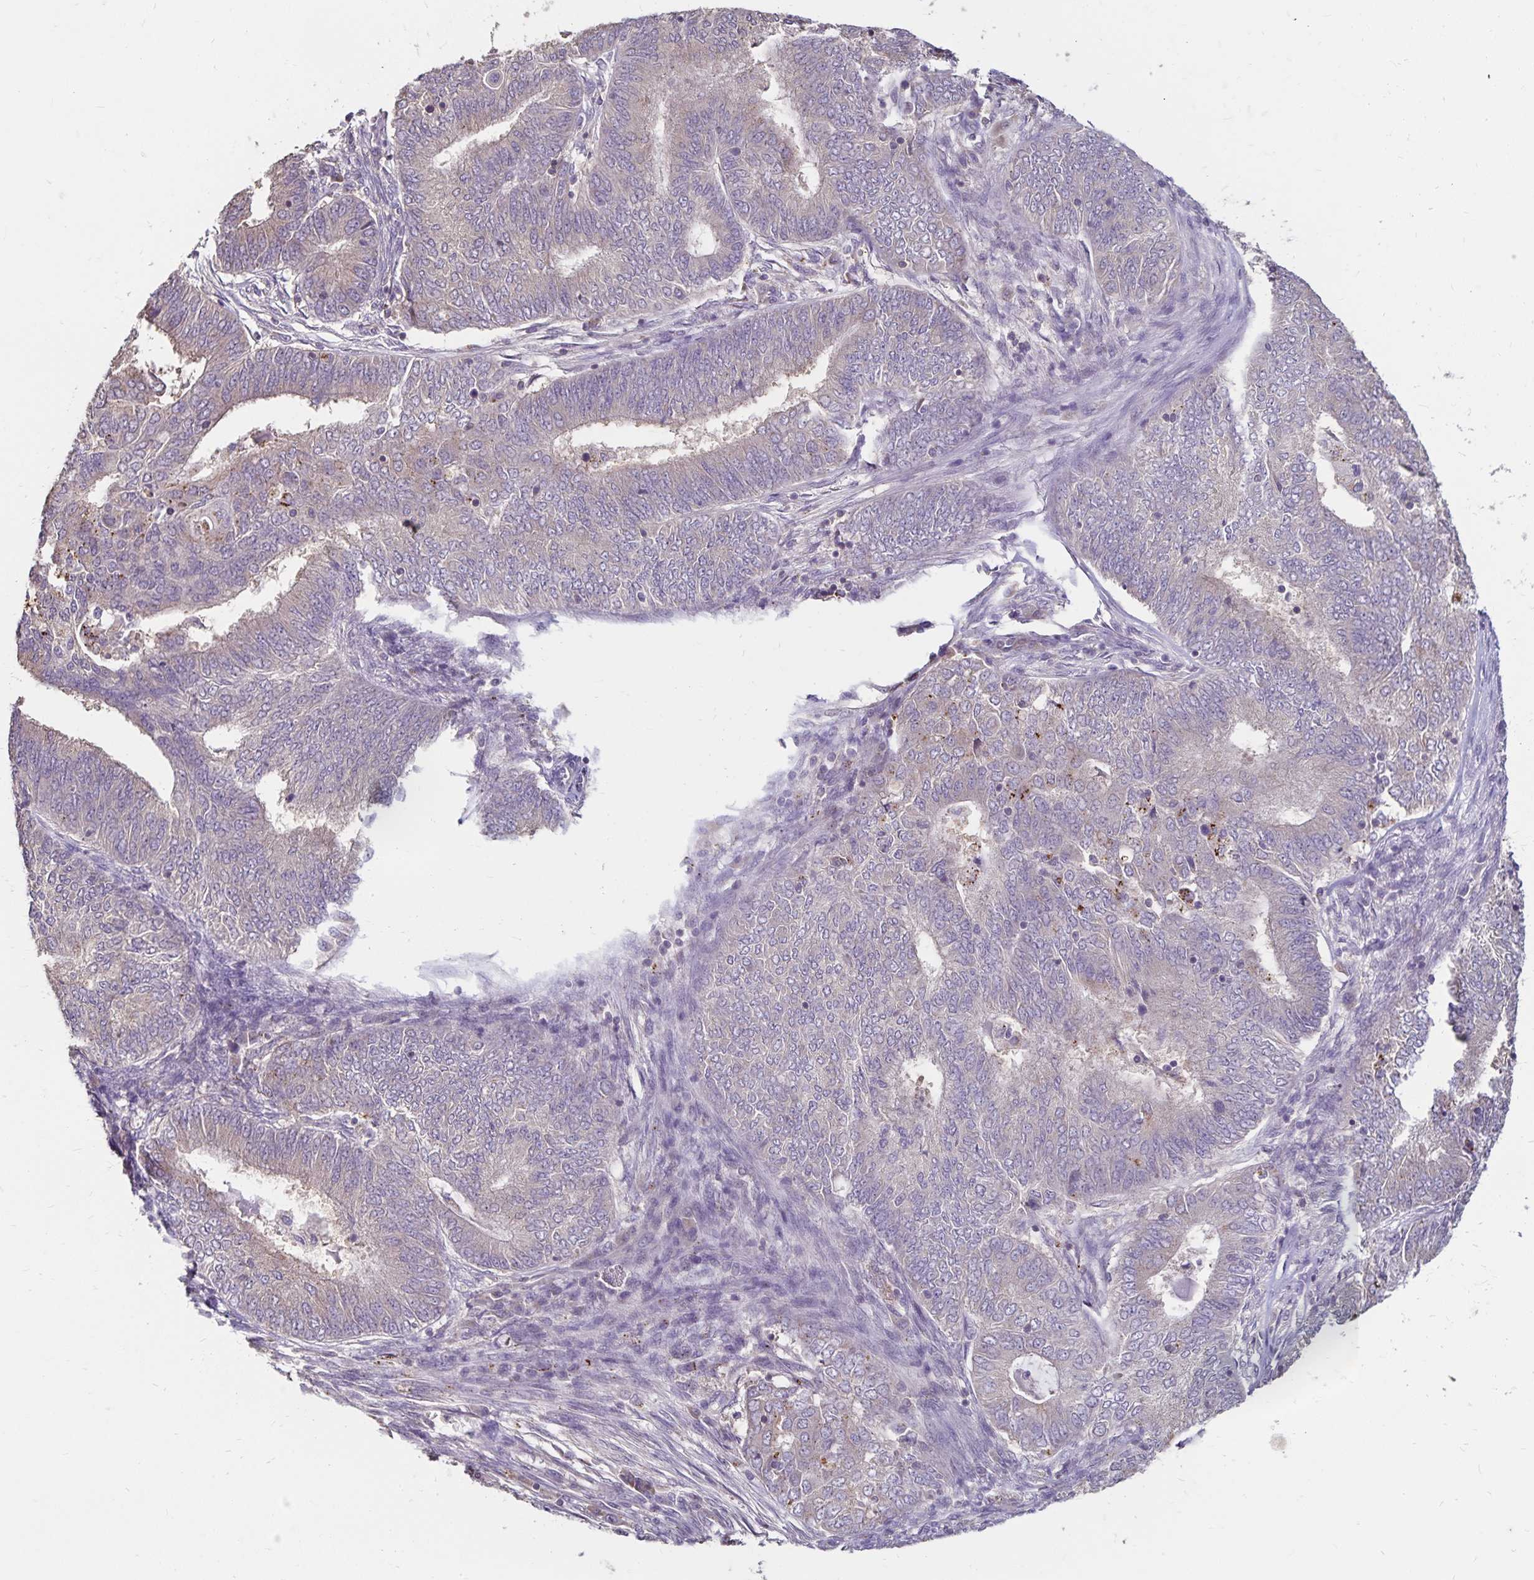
{"staining": {"intensity": "negative", "quantity": "none", "location": "none"}, "tissue": "endometrial cancer", "cell_type": "Tumor cells", "image_type": "cancer", "snomed": [{"axis": "morphology", "description": "Adenocarcinoma, NOS"}, {"axis": "topography", "description": "Endometrium"}], "caption": "DAB immunohistochemical staining of endometrial cancer demonstrates no significant expression in tumor cells.", "gene": "EMC10", "patient": {"sex": "female", "age": 62}}